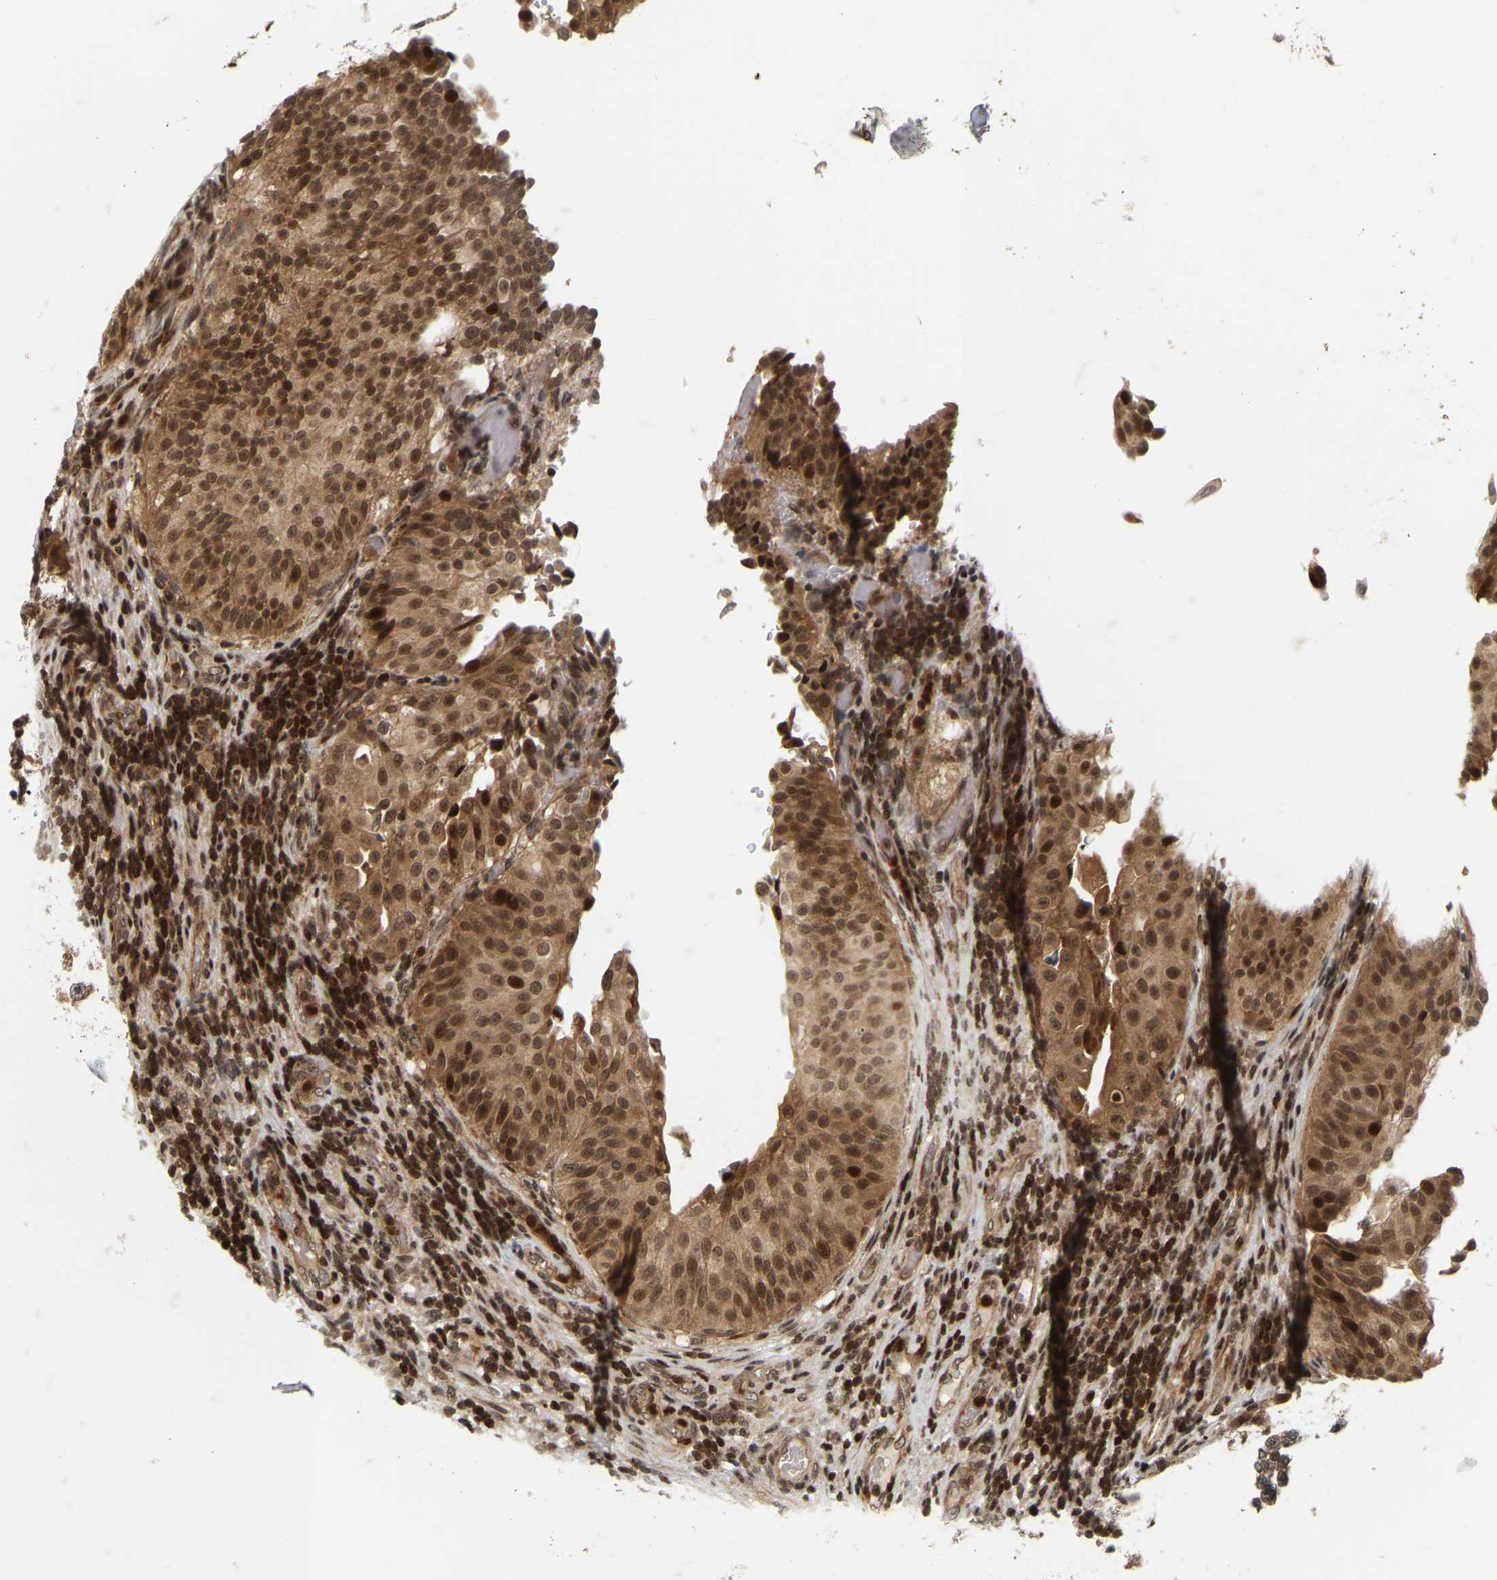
{"staining": {"intensity": "moderate", "quantity": ">75%", "location": "cytoplasmic/membranous,nuclear"}, "tissue": "urothelial cancer", "cell_type": "Tumor cells", "image_type": "cancer", "snomed": [{"axis": "morphology", "description": "Urothelial carcinoma, Low grade"}, {"axis": "topography", "description": "Urinary bladder"}], "caption": "IHC histopathology image of neoplastic tissue: urothelial cancer stained using IHC shows medium levels of moderate protein expression localized specifically in the cytoplasmic/membranous and nuclear of tumor cells, appearing as a cytoplasmic/membranous and nuclear brown color.", "gene": "NFE2L2", "patient": {"sex": "male", "age": 67}}